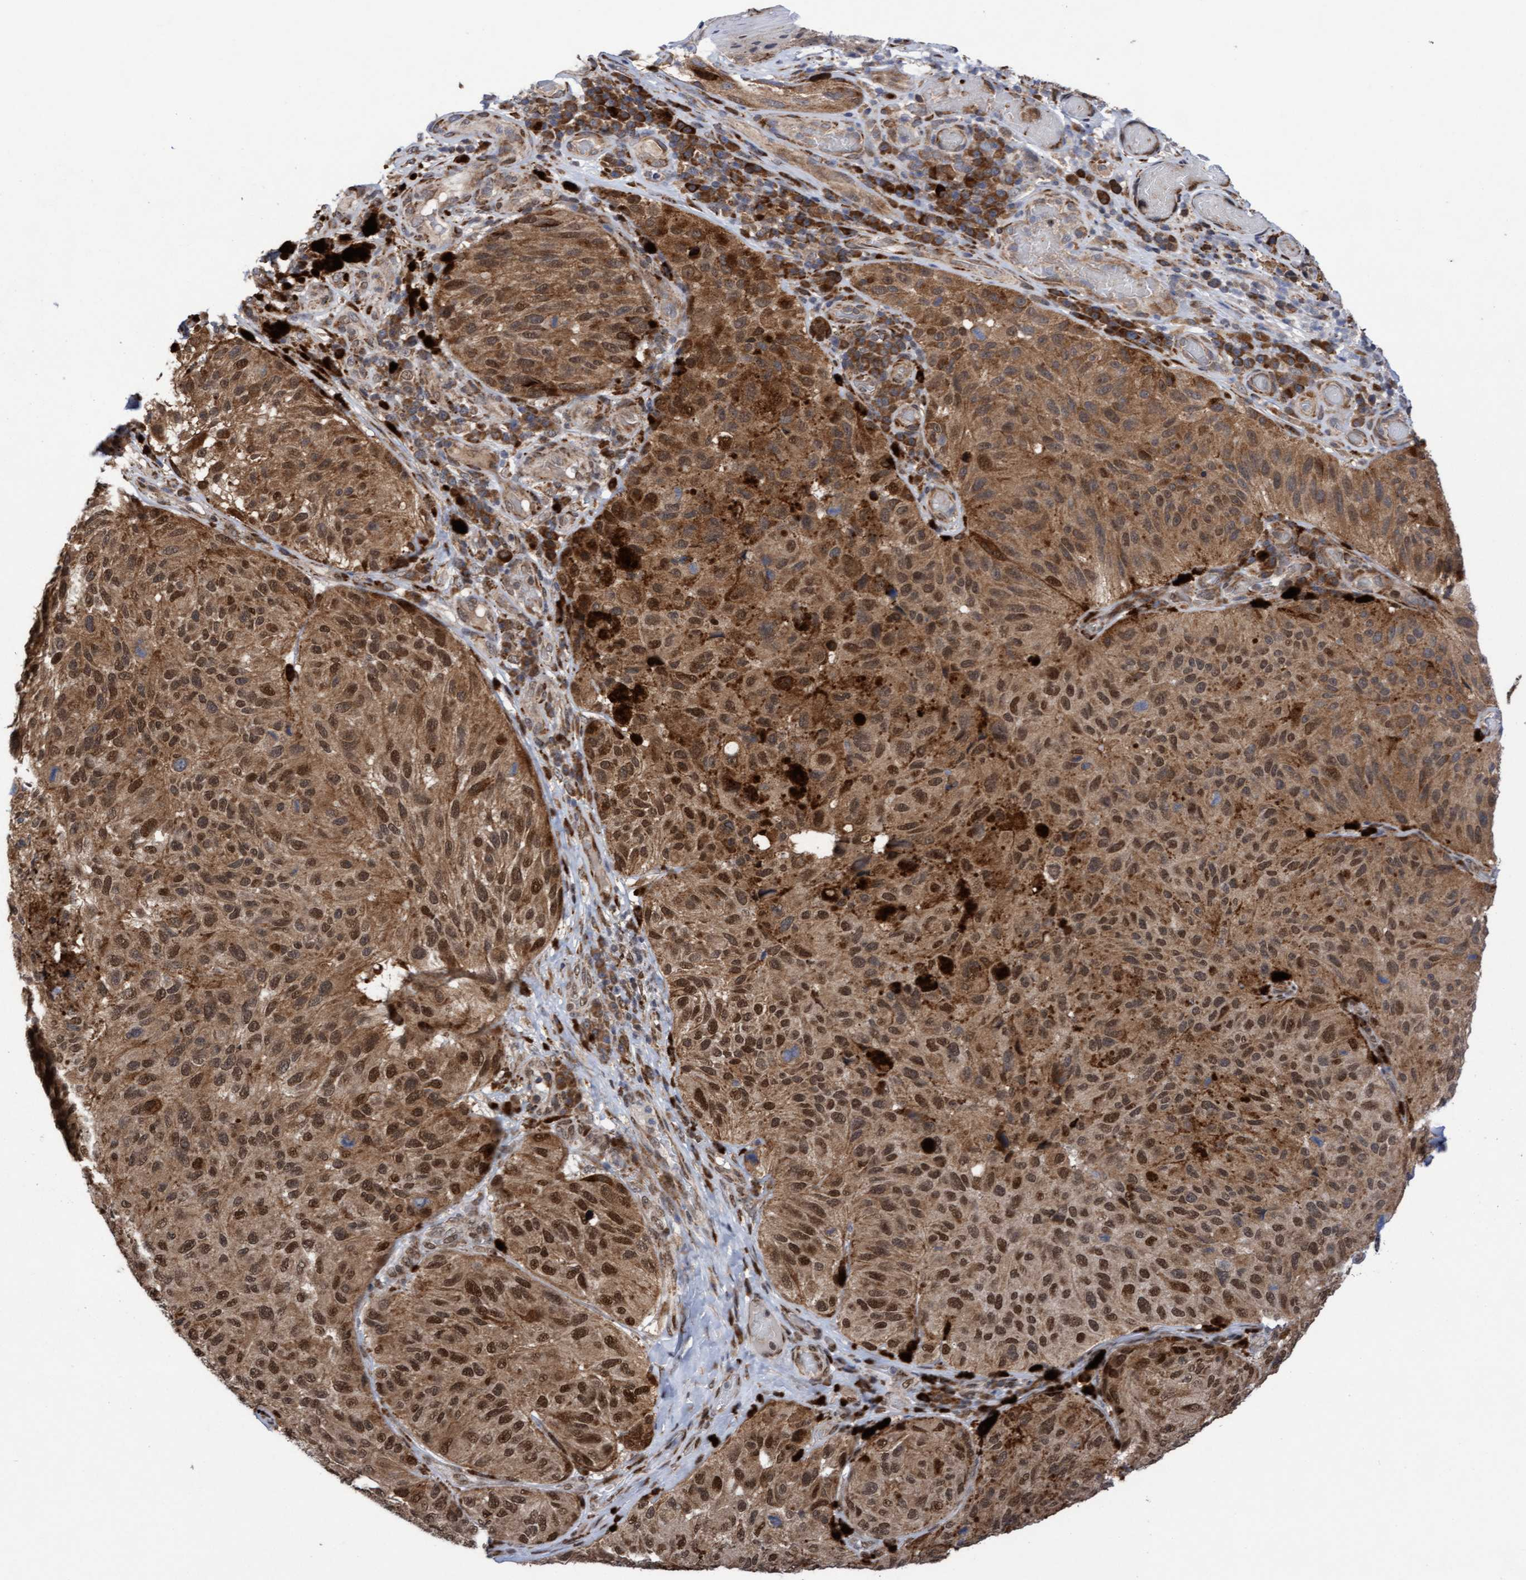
{"staining": {"intensity": "strong", "quantity": ">75%", "location": "cytoplasmic/membranous,nuclear"}, "tissue": "melanoma", "cell_type": "Tumor cells", "image_type": "cancer", "snomed": [{"axis": "morphology", "description": "Malignant melanoma, NOS"}, {"axis": "topography", "description": "Skin"}], "caption": "Protein expression analysis of human malignant melanoma reveals strong cytoplasmic/membranous and nuclear expression in about >75% of tumor cells.", "gene": "TANC2", "patient": {"sex": "female", "age": 73}}